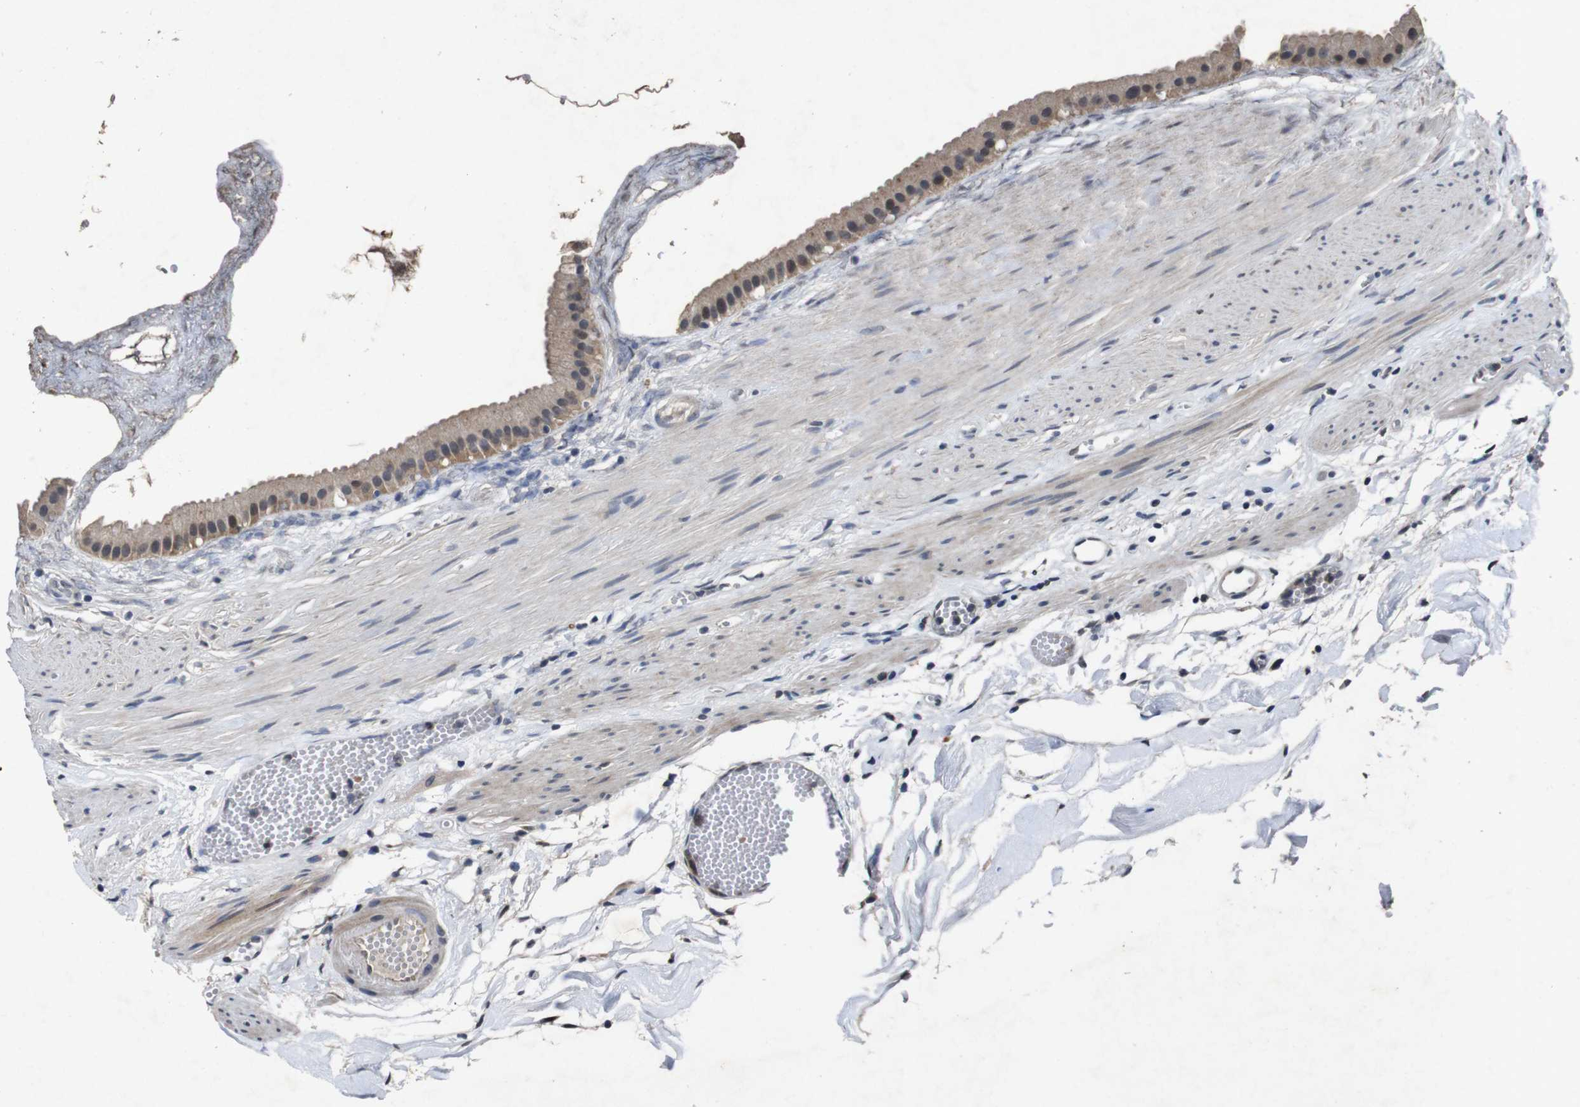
{"staining": {"intensity": "moderate", "quantity": ">75%", "location": "cytoplasmic/membranous"}, "tissue": "gallbladder", "cell_type": "Glandular cells", "image_type": "normal", "snomed": [{"axis": "morphology", "description": "Normal tissue, NOS"}, {"axis": "topography", "description": "Gallbladder"}], "caption": "A brown stain shows moderate cytoplasmic/membranous expression of a protein in glandular cells of benign human gallbladder.", "gene": "AKT3", "patient": {"sex": "female", "age": 64}}